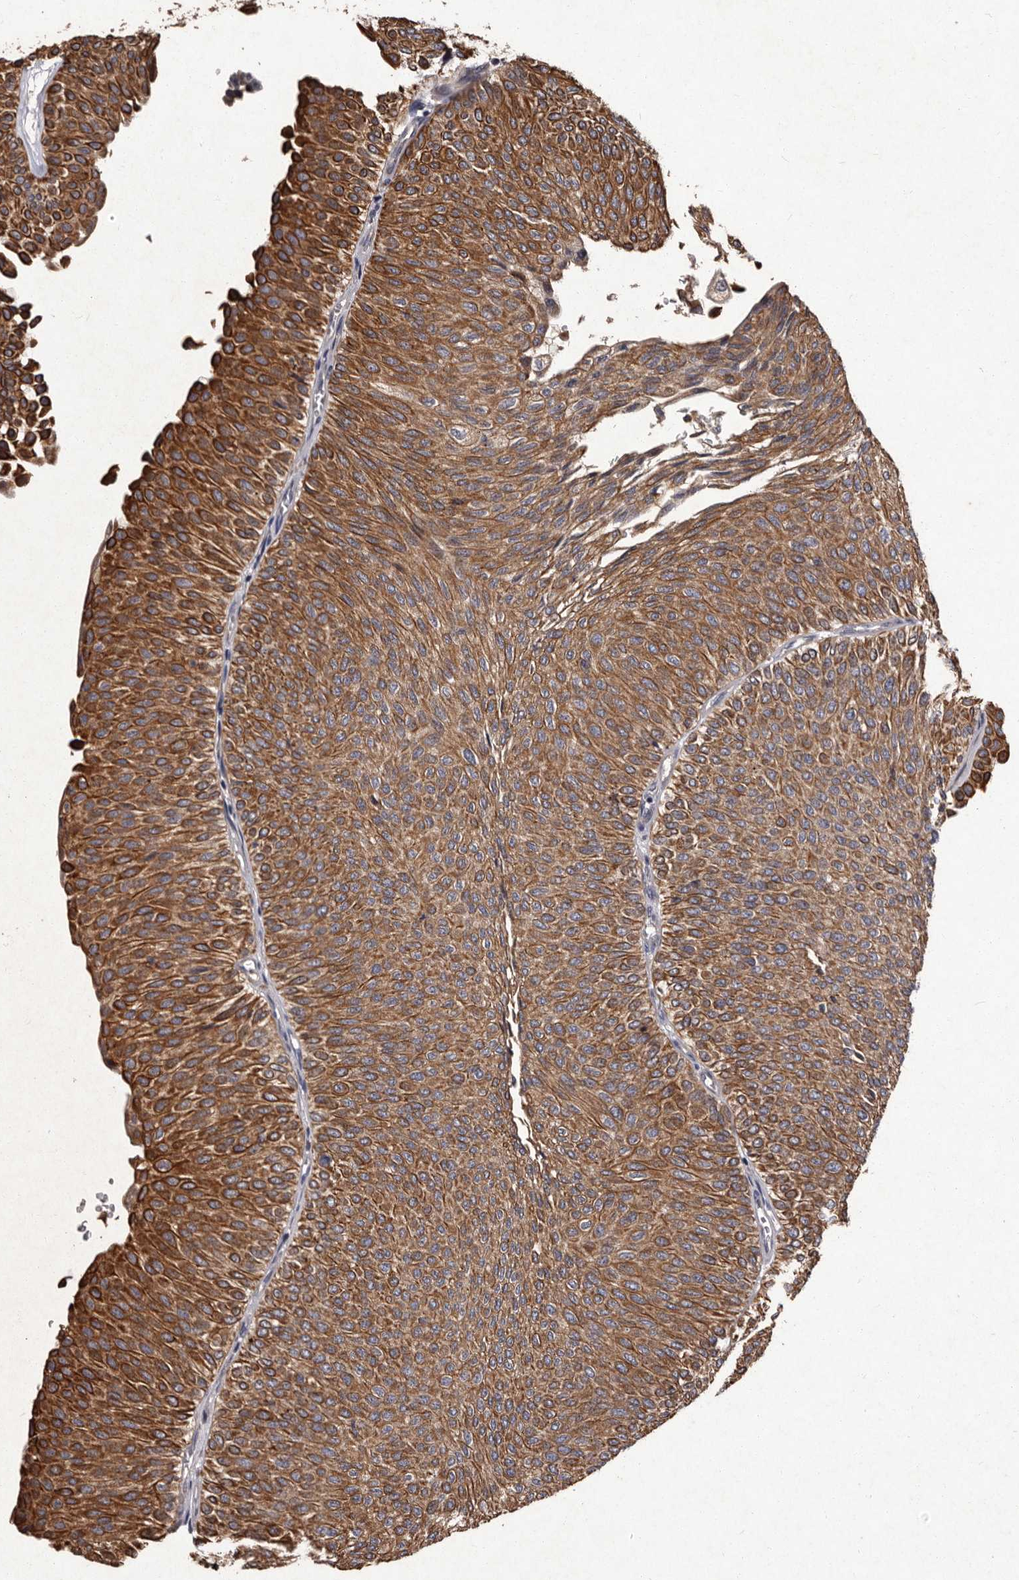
{"staining": {"intensity": "strong", "quantity": ">75%", "location": "cytoplasmic/membranous"}, "tissue": "urothelial cancer", "cell_type": "Tumor cells", "image_type": "cancer", "snomed": [{"axis": "morphology", "description": "Urothelial carcinoma, Low grade"}, {"axis": "topography", "description": "Urinary bladder"}], "caption": "Immunohistochemical staining of low-grade urothelial carcinoma exhibits strong cytoplasmic/membranous protein positivity in approximately >75% of tumor cells.", "gene": "TFB1M", "patient": {"sex": "male", "age": 78}}